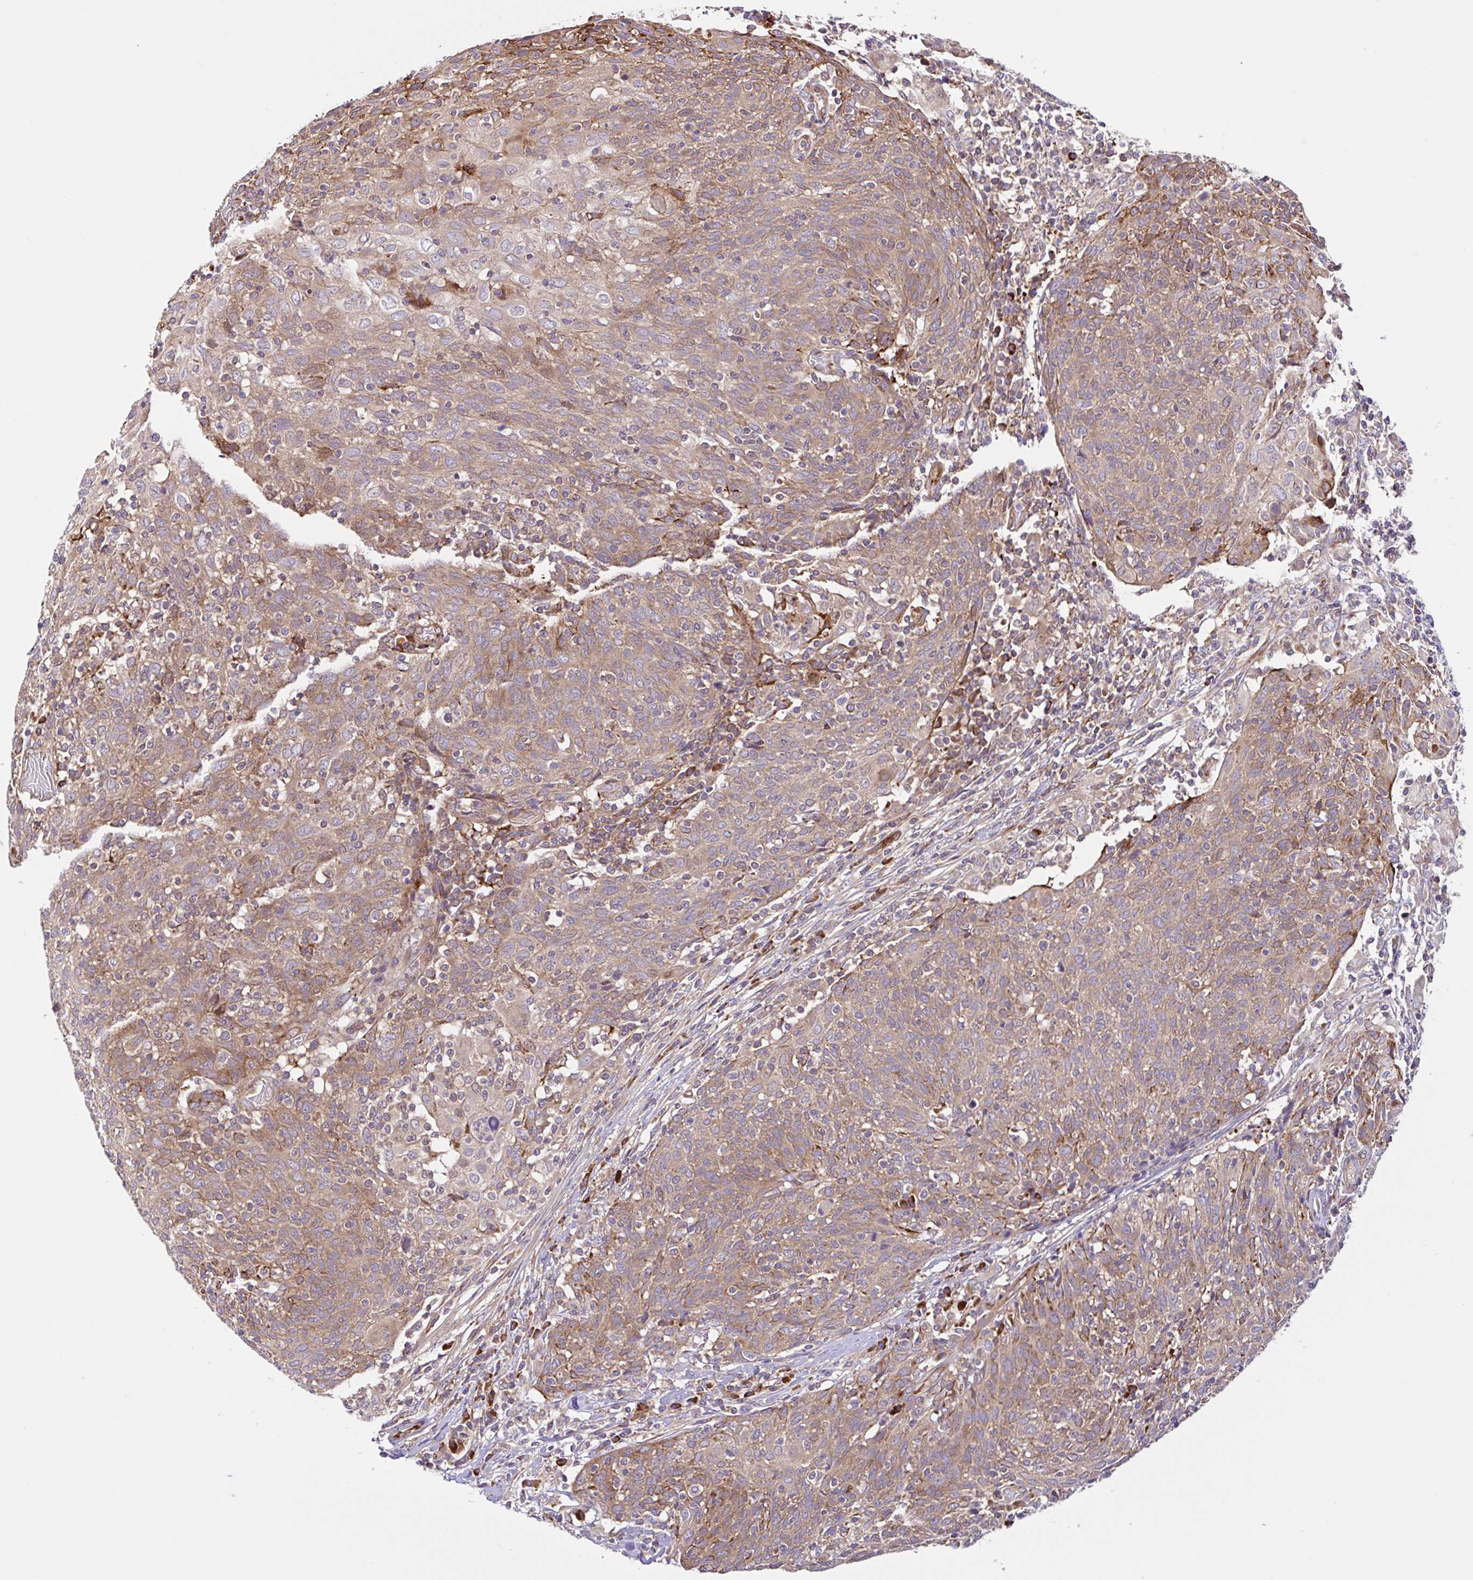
{"staining": {"intensity": "weak", "quantity": ">75%", "location": "cytoplasmic/membranous"}, "tissue": "cervical cancer", "cell_type": "Tumor cells", "image_type": "cancer", "snomed": [{"axis": "morphology", "description": "Squamous cell carcinoma, NOS"}, {"axis": "topography", "description": "Cervix"}], "caption": "Cervical cancer (squamous cell carcinoma) stained for a protein (brown) reveals weak cytoplasmic/membranous positive positivity in about >75% of tumor cells.", "gene": "NTPCR", "patient": {"sex": "female", "age": 52}}